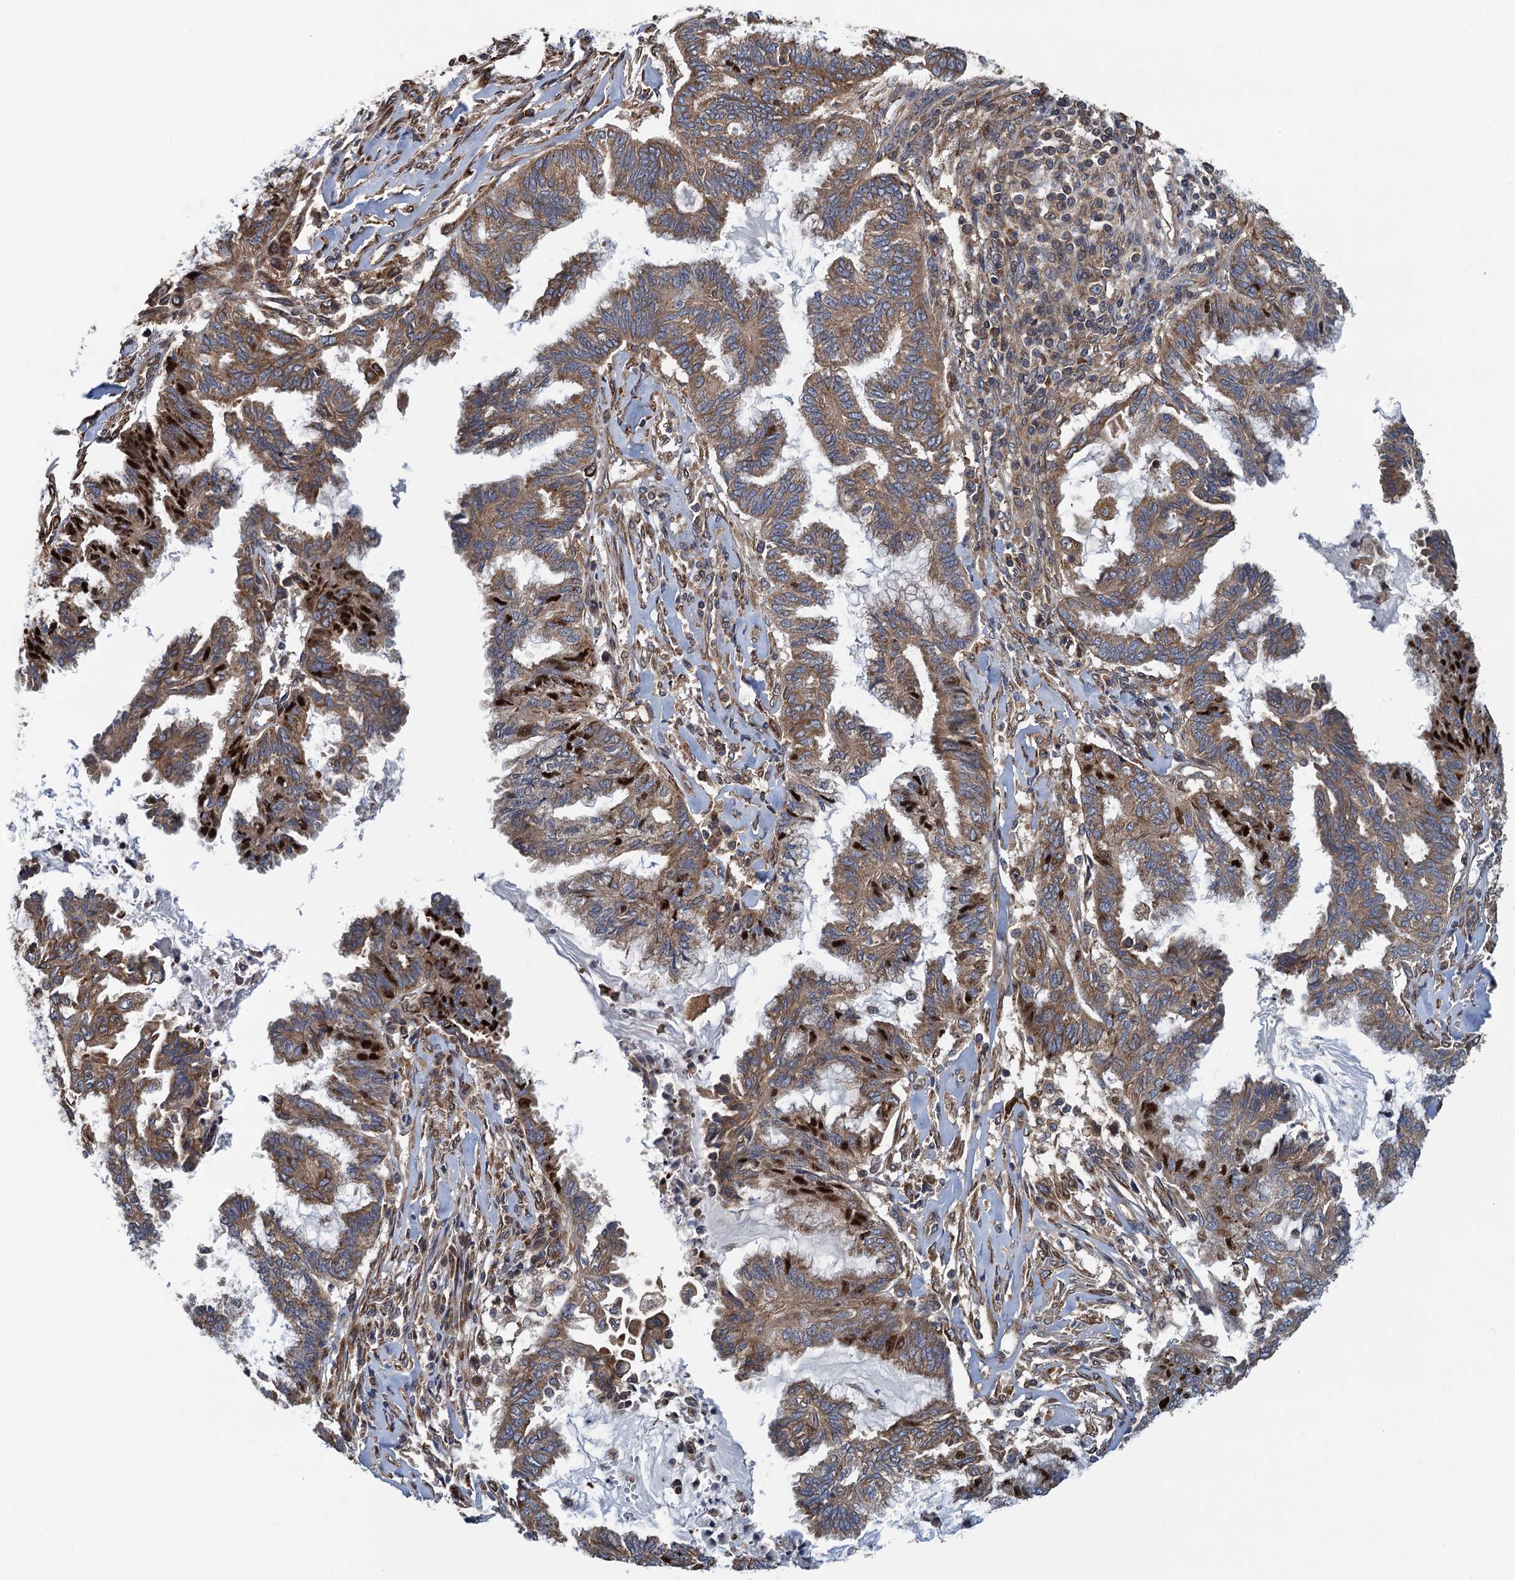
{"staining": {"intensity": "moderate", "quantity": ">75%", "location": "cytoplasmic/membranous"}, "tissue": "endometrial cancer", "cell_type": "Tumor cells", "image_type": "cancer", "snomed": [{"axis": "morphology", "description": "Adenocarcinoma, NOS"}, {"axis": "topography", "description": "Endometrium"}], "caption": "Human endometrial cancer stained for a protein (brown) displays moderate cytoplasmic/membranous positive expression in about >75% of tumor cells.", "gene": "MDM1", "patient": {"sex": "female", "age": 86}}